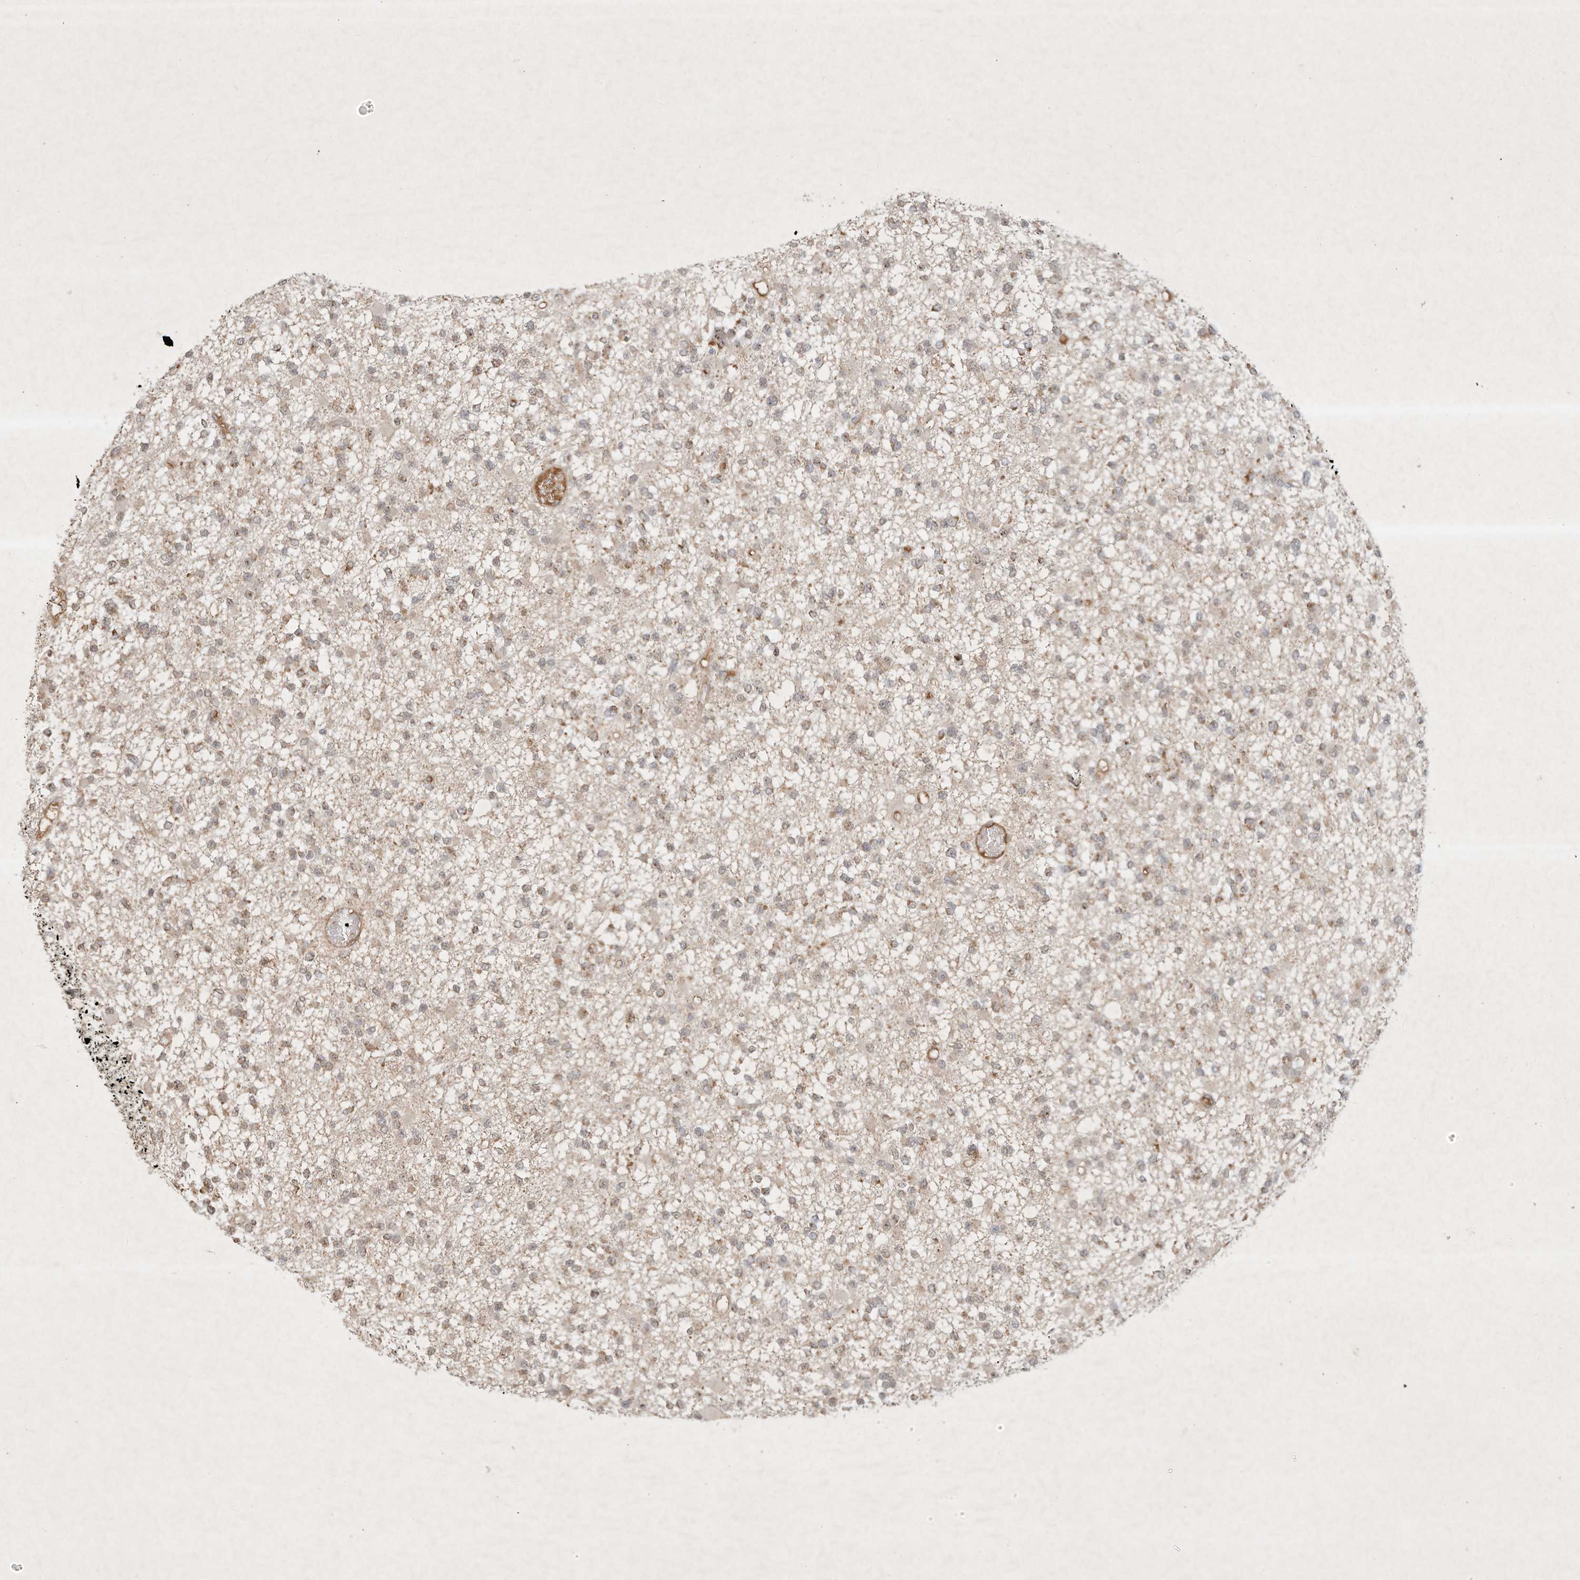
{"staining": {"intensity": "weak", "quantity": "25%-75%", "location": "cytoplasmic/membranous"}, "tissue": "glioma", "cell_type": "Tumor cells", "image_type": "cancer", "snomed": [{"axis": "morphology", "description": "Glioma, malignant, Low grade"}, {"axis": "topography", "description": "Brain"}], "caption": "DAB (3,3'-diaminobenzidine) immunohistochemical staining of human glioma demonstrates weak cytoplasmic/membranous protein expression in approximately 25%-75% of tumor cells.", "gene": "BTRC", "patient": {"sex": "female", "age": 22}}